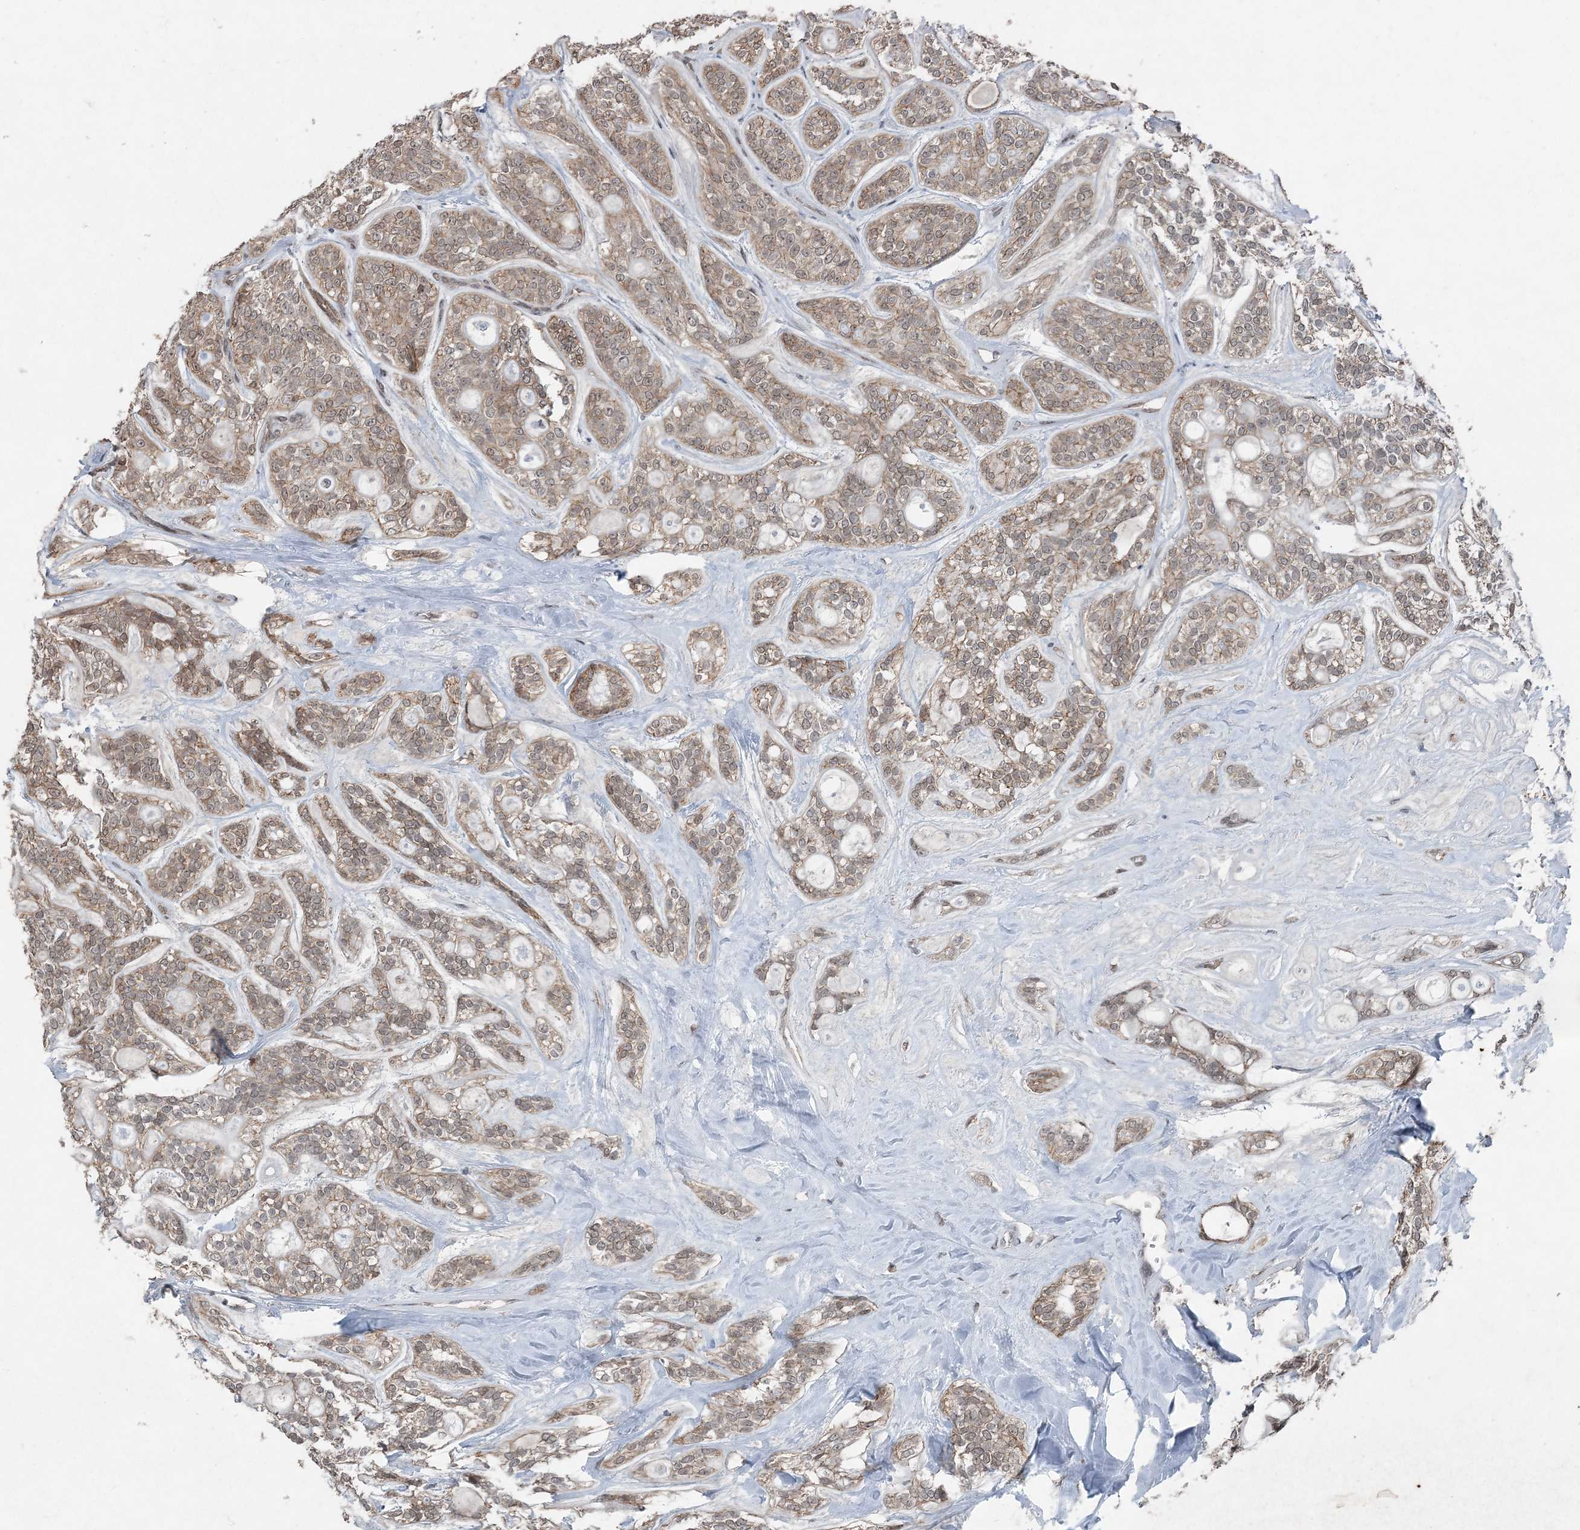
{"staining": {"intensity": "weak", "quantity": "<25%", "location": "cytoplasmic/membranous"}, "tissue": "head and neck cancer", "cell_type": "Tumor cells", "image_type": "cancer", "snomed": [{"axis": "morphology", "description": "Adenocarcinoma, NOS"}, {"axis": "topography", "description": "Head-Neck"}], "caption": "DAB immunohistochemical staining of head and neck cancer (adenocarcinoma) exhibits no significant positivity in tumor cells.", "gene": "VSIG2", "patient": {"sex": "male", "age": 66}}